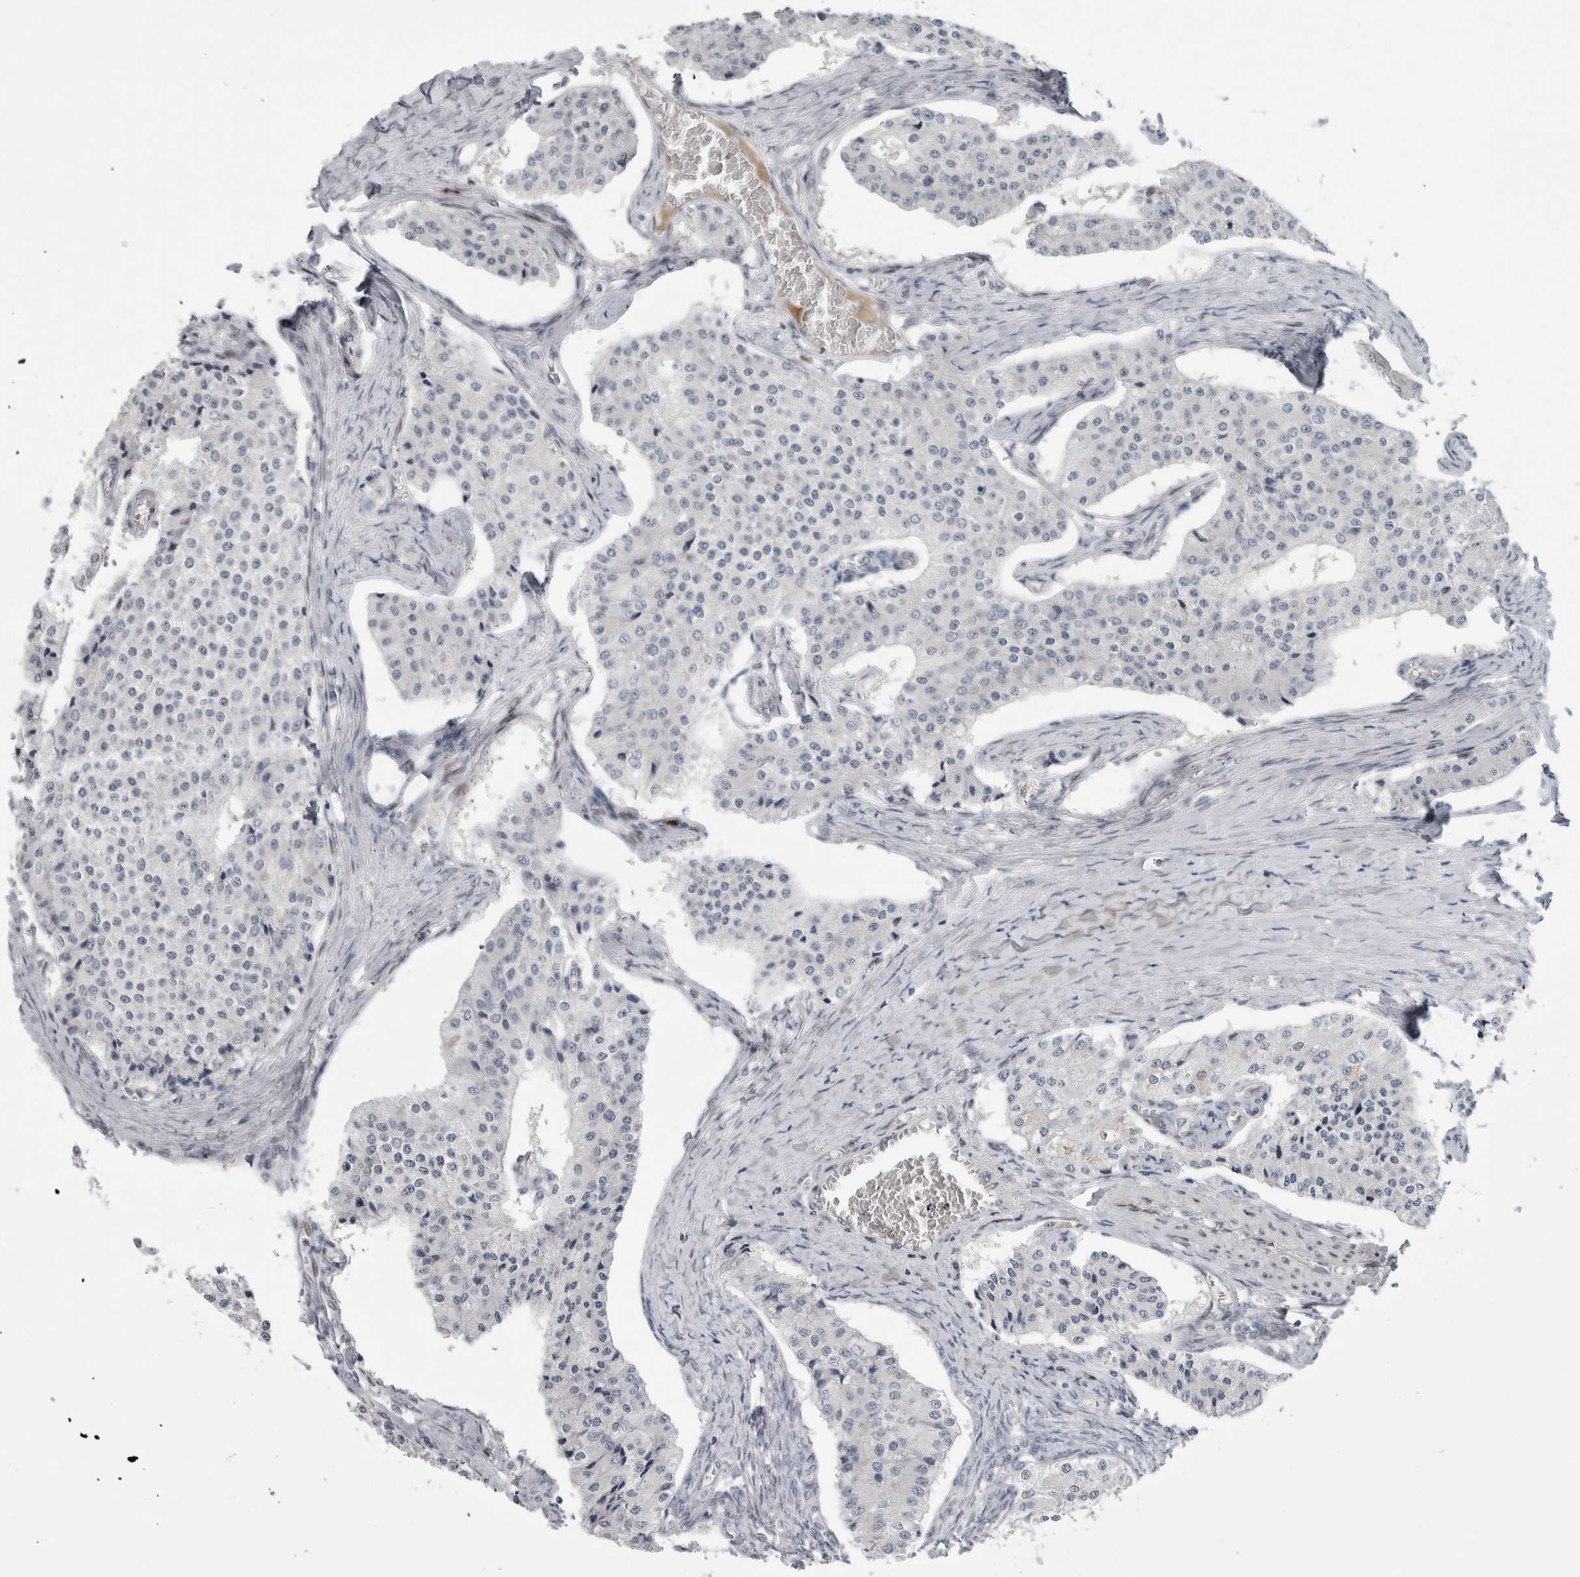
{"staining": {"intensity": "negative", "quantity": "none", "location": "none"}, "tissue": "carcinoid", "cell_type": "Tumor cells", "image_type": "cancer", "snomed": [{"axis": "morphology", "description": "Carcinoid, malignant, NOS"}, {"axis": "topography", "description": "Colon"}], "caption": "Immunohistochemistry (IHC) of carcinoid shows no expression in tumor cells.", "gene": "DMTN", "patient": {"sex": "female", "age": 52}}